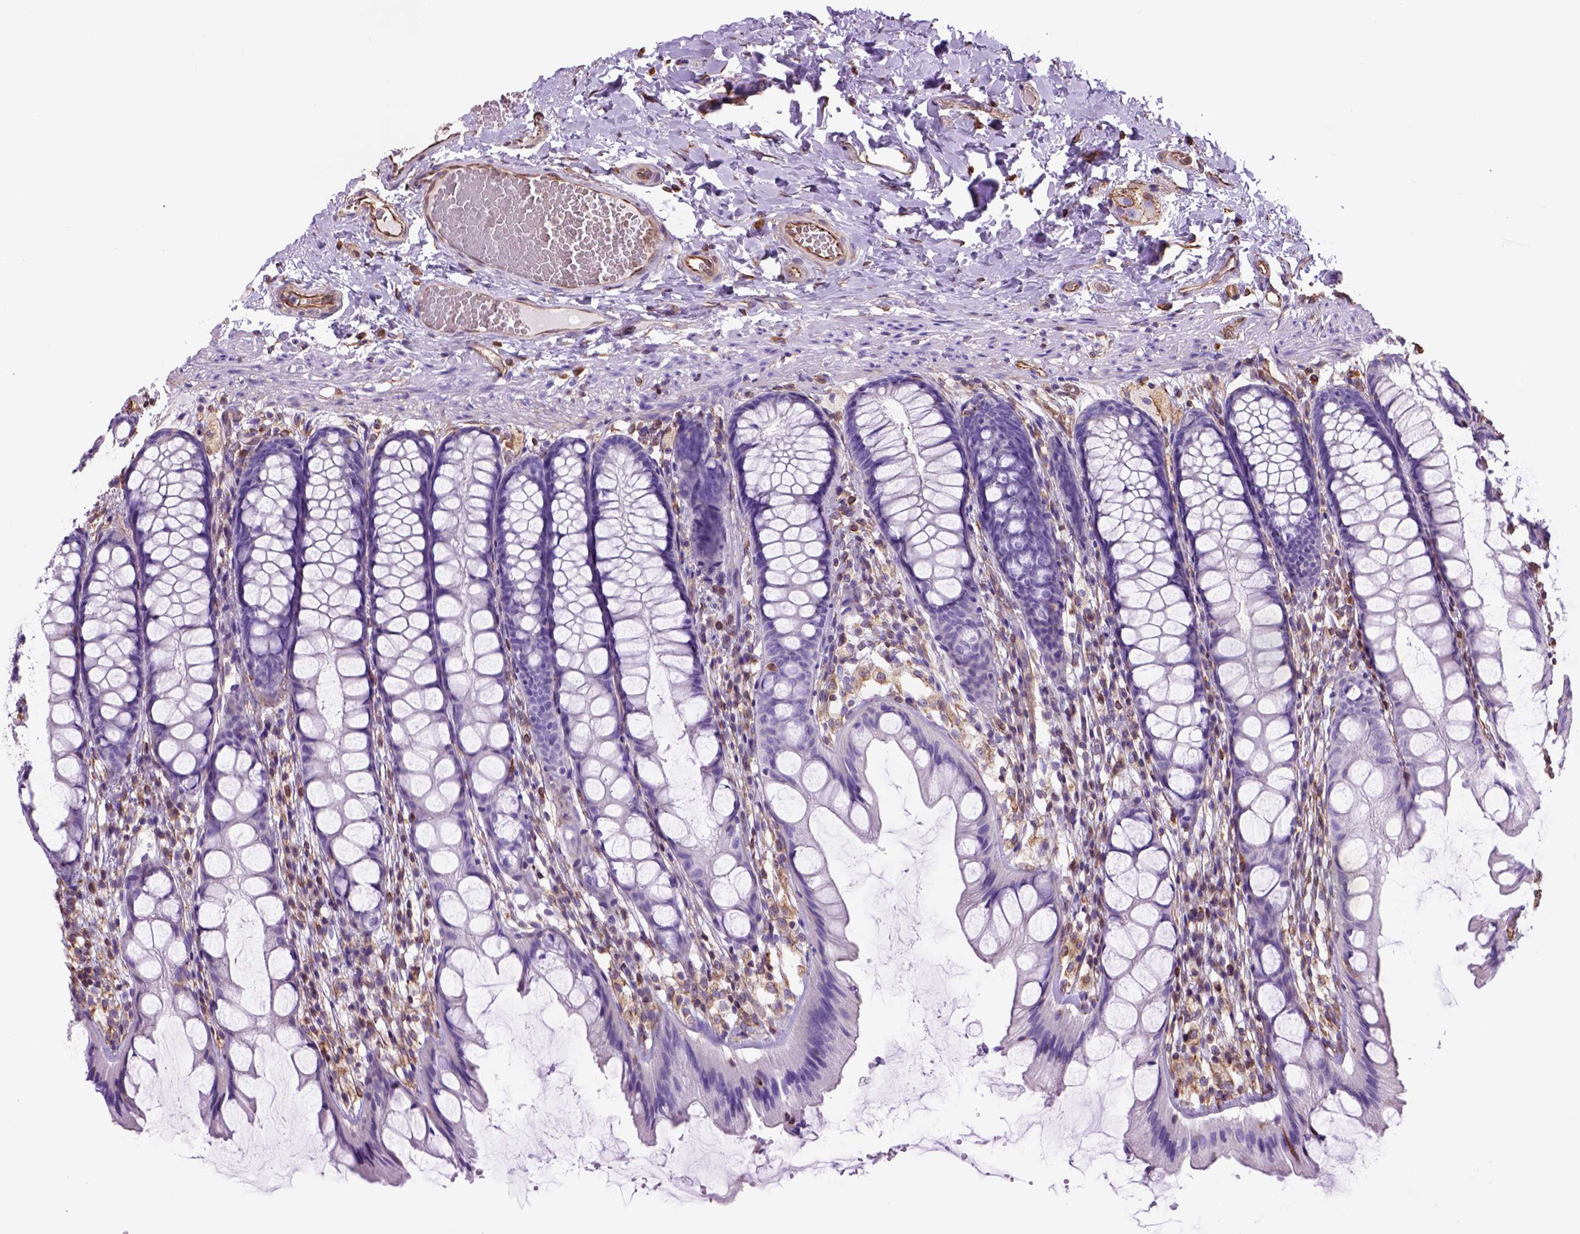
{"staining": {"intensity": "strong", "quantity": ">75%", "location": "cytoplasmic/membranous"}, "tissue": "colon", "cell_type": "Endothelial cells", "image_type": "normal", "snomed": [{"axis": "morphology", "description": "Normal tissue, NOS"}, {"axis": "topography", "description": "Colon"}], "caption": "Protein expression analysis of benign human colon reveals strong cytoplasmic/membranous positivity in approximately >75% of endothelial cells. (DAB (3,3'-diaminobenzidine) IHC, brown staining for protein, blue staining for nuclei).", "gene": "ZZZ3", "patient": {"sex": "male", "age": 47}}